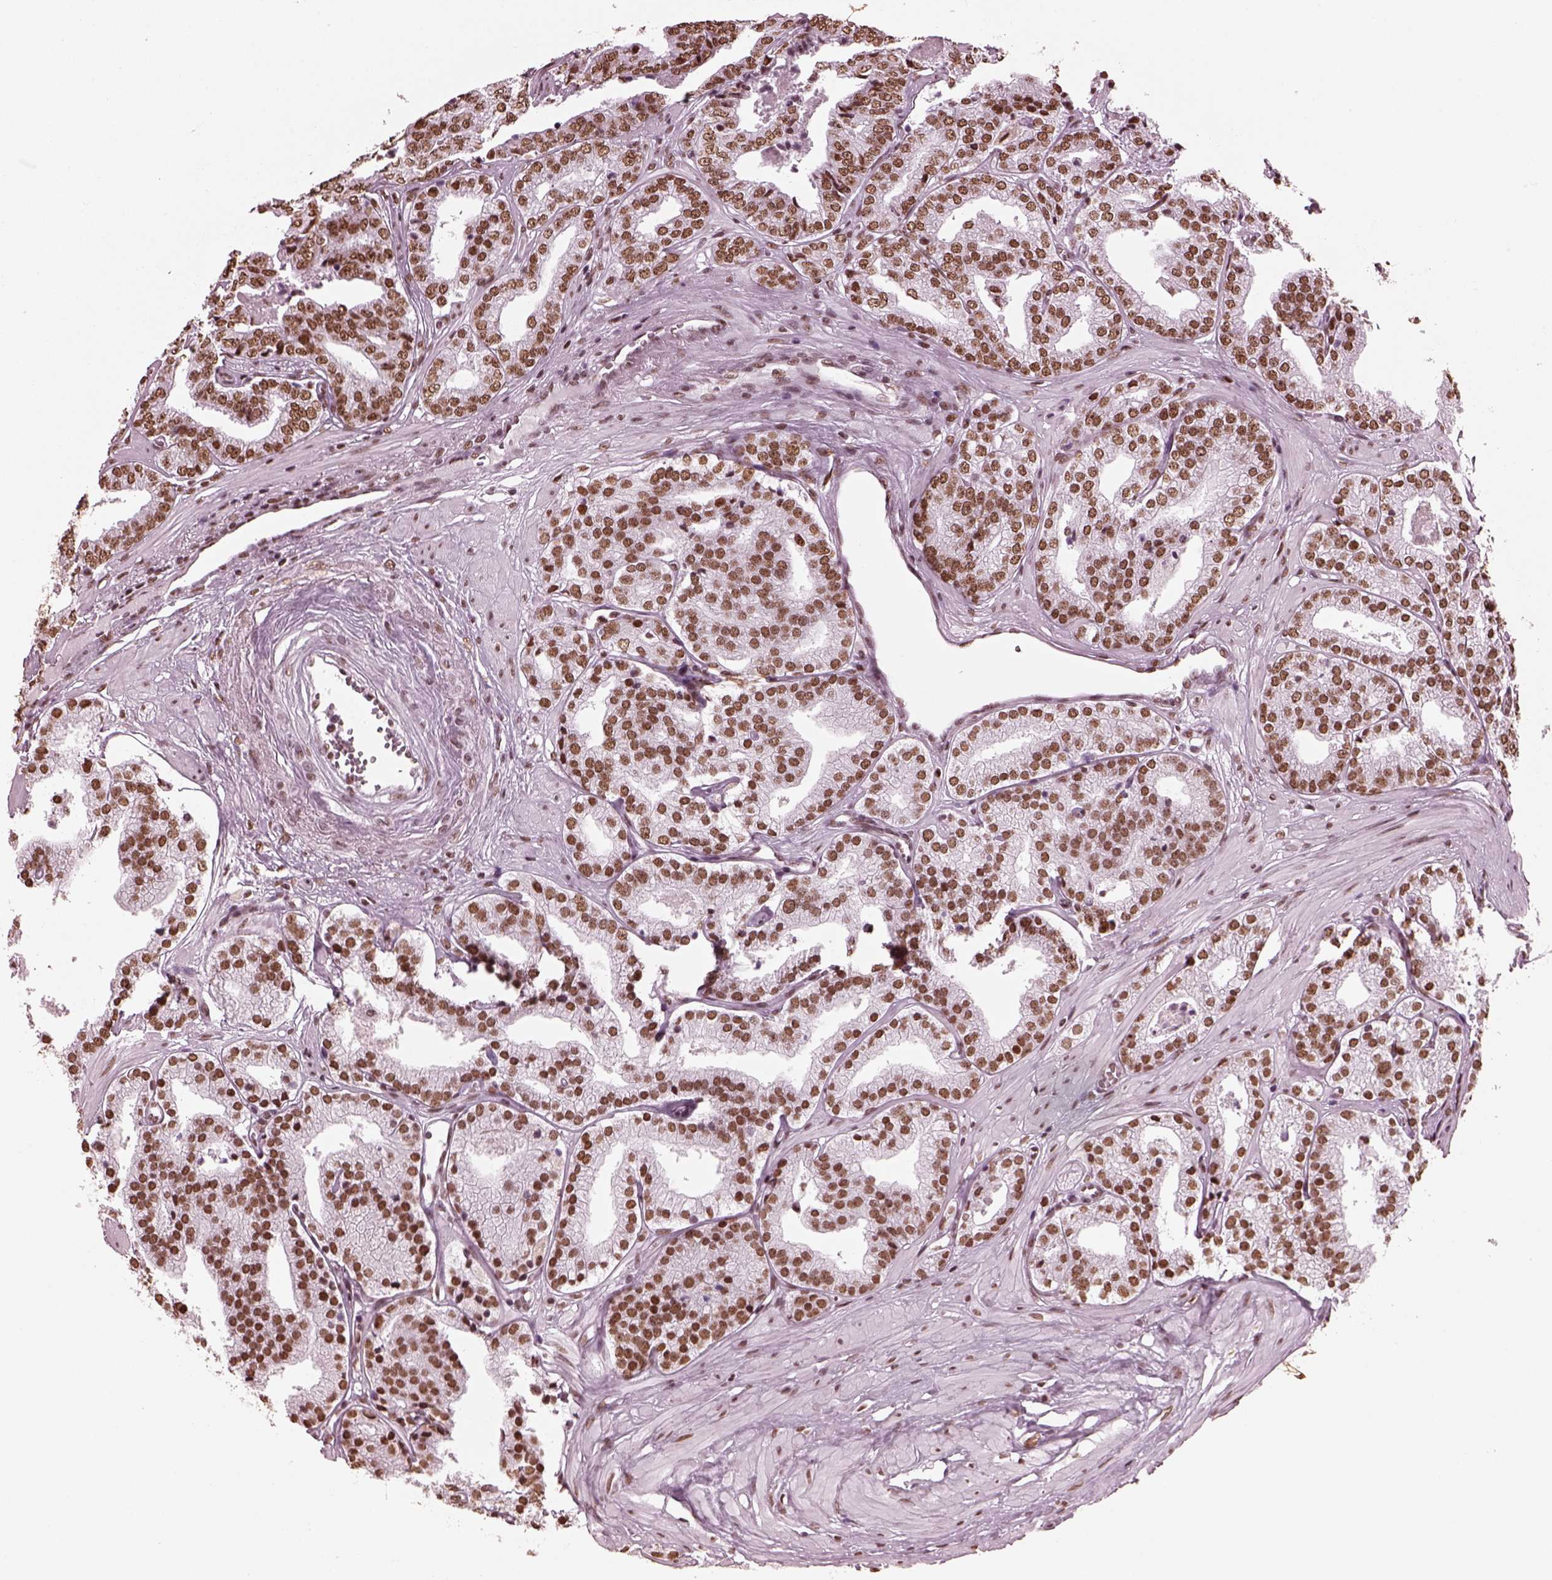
{"staining": {"intensity": "moderate", "quantity": ">75%", "location": "nuclear"}, "tissue": "prostate cancer", "cell_type": "Tumor cells", "image_type": "cancer", "snomed": [{"axis": "morphology", "description": "Adenocarcinoma, Low grade"}, {"axis": "topography", "description": "Prostate"}], "caption": "Immunohistochemical staining of prostate cancer (low-grade adenocarcinoma) exhibits moderate nuclear protein staining in approximately >75% of tumor cells. (DAB IHC, brown staining for protein, blue staining for nuclei).", "gene": "CBFA2T3", "patient": {"sex": "male", "age": 60}}